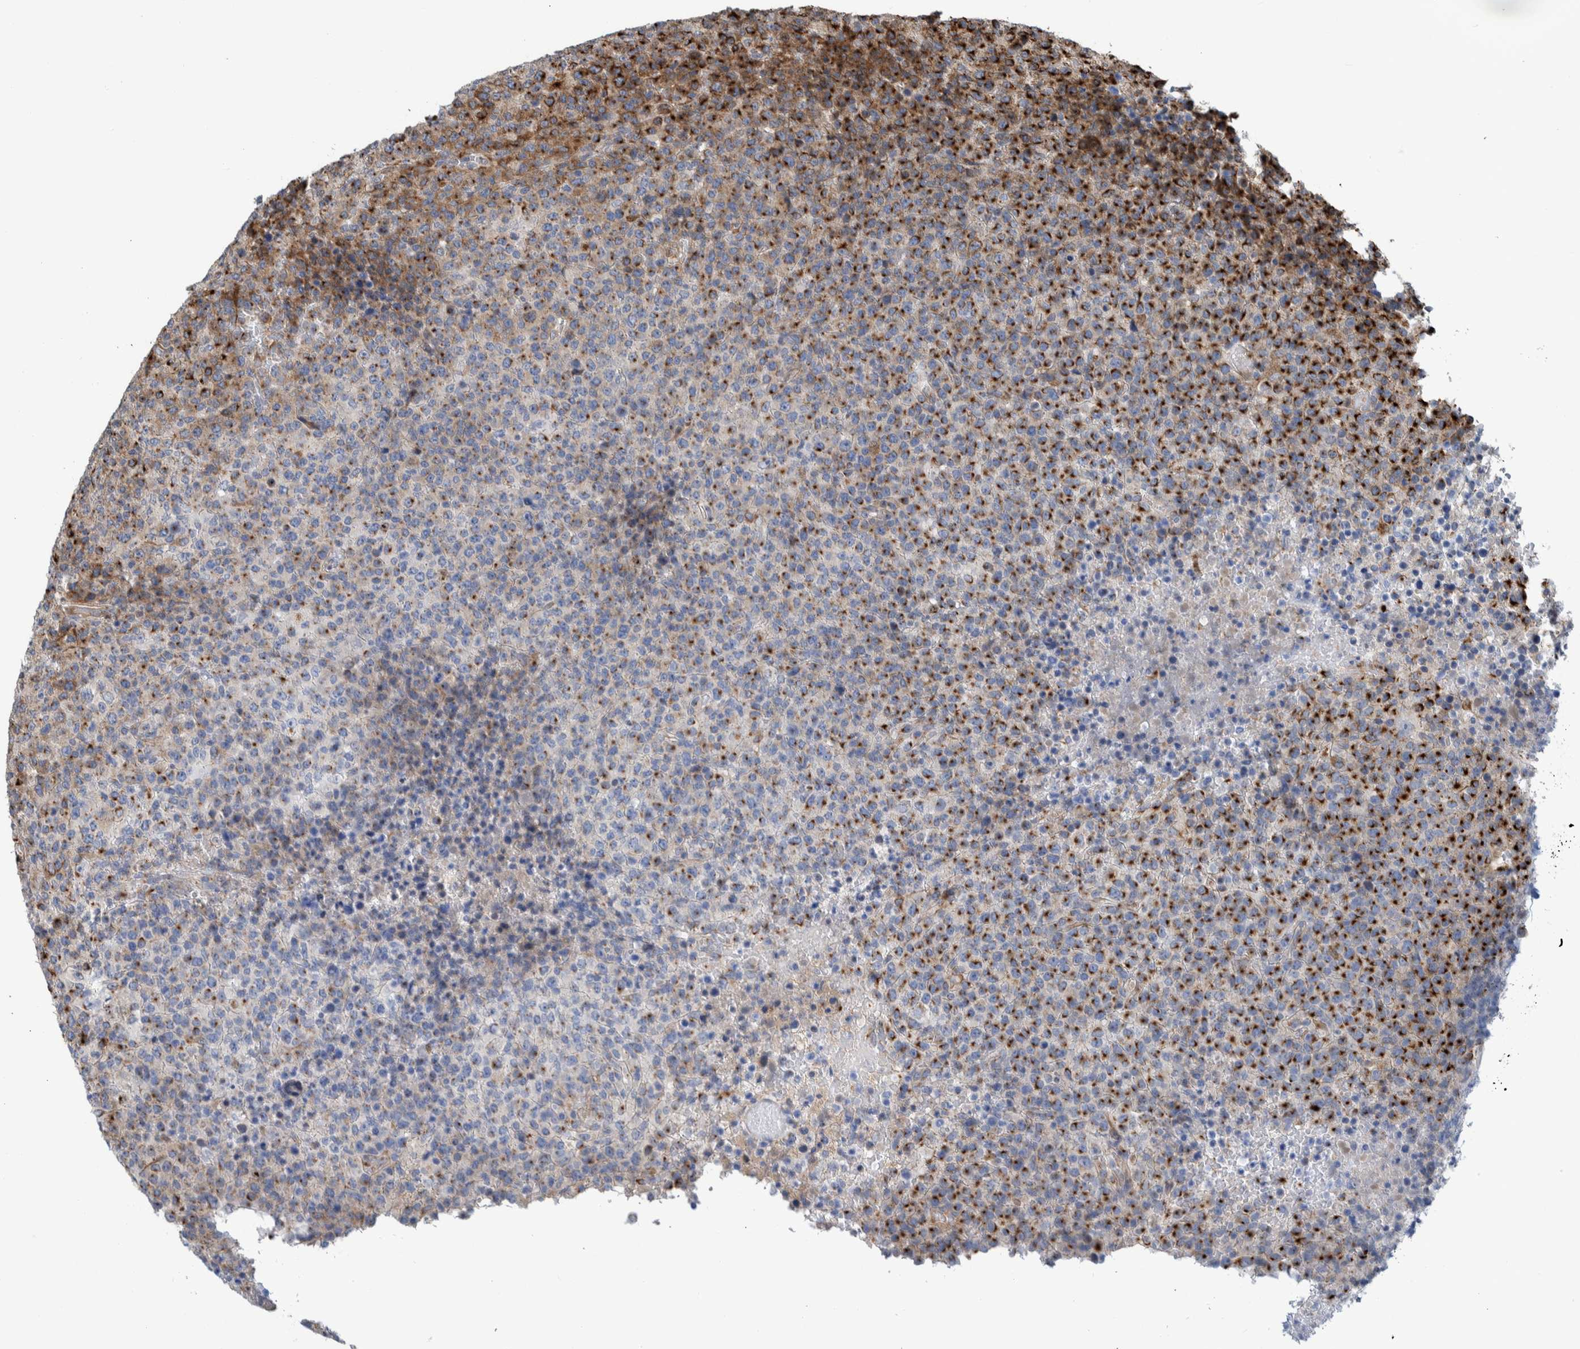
{"staining": {"intensity": "strong", "quantity": ">75%", "location": "cytoplasmic/membranous"}, "tissue": "lymphoma", "cell_type": "Tumor cells", "image_type": "cancer", "snomed": [{"axis": "morphology", "description": "Malignant lymphoma, non-Hodgkin's type, High grade"}, {"axis": "topography", "description": "Lymph node"}], "caption": "High-grade malignant lymphoma, non-Hodgkin's type was stained to show a protein in brown. There is high levels of strong cytoplasmic/membranous expression in approximately >75% of tumor cells. Nuclei are stained in blue.", "gene": "CCDC57", "patient": {"sex": "male", "age": 13}}